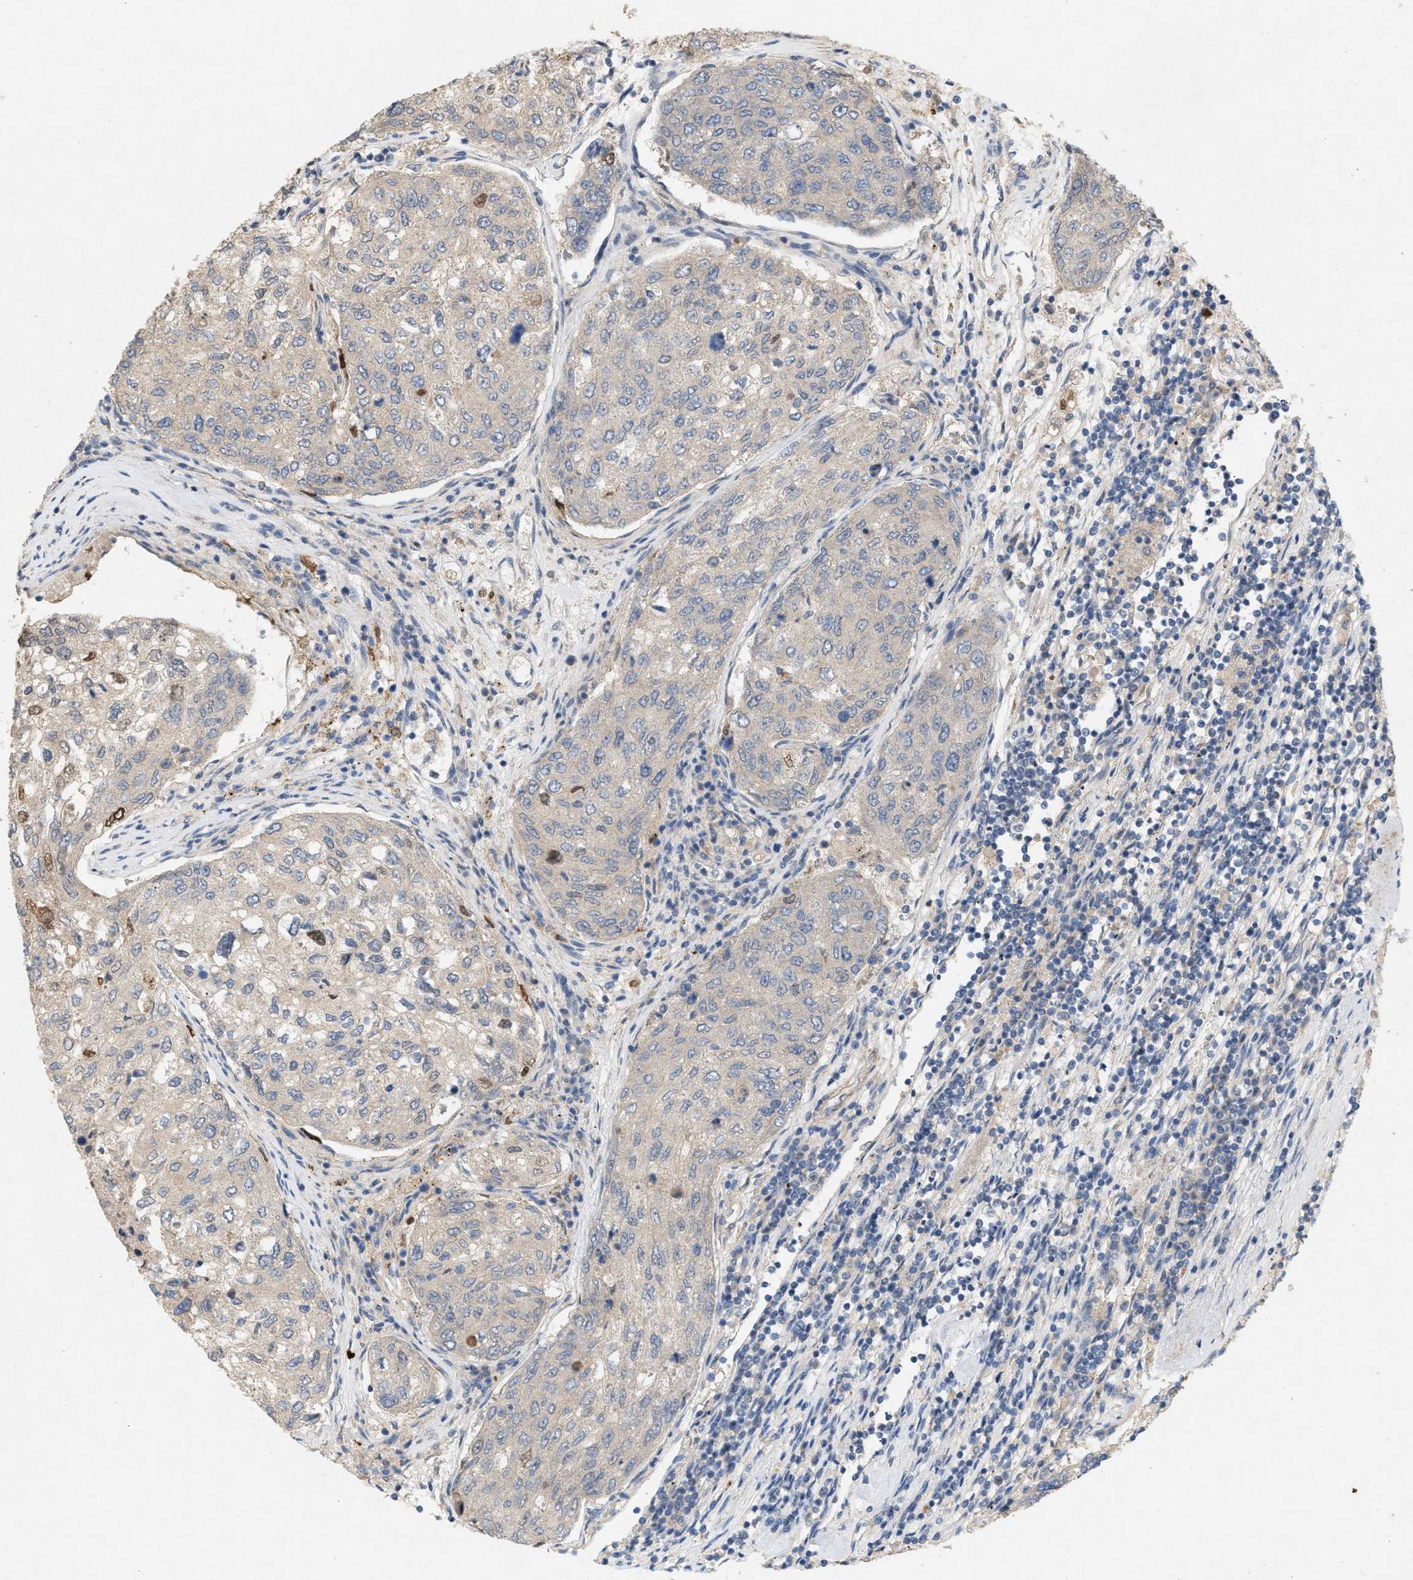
{"staining": {"intensity": "negative", "quantity": "none", "location": "none"}, "tissue": "urothelial cancer", "cell_type": "Tumor cells", "image_type": "cancer", "snomed": [{"axis": "morphology", "description": "Urothelial carcinoma, High grade"}, {"axis": "topography", "description": "Lymph node"}, {"axis": "topography", "description": "Urinary bladder"}], "caption": "High magnification brightfield microscopy of urothelial cancer stained with DAB (3,3'-diaminobenzidine) (brown) and counterstained with hematoxylin (blue): tumor cells show no significant expression.", "gene": "DCAF7", "patient": {"sex": "male", "age": 51}}